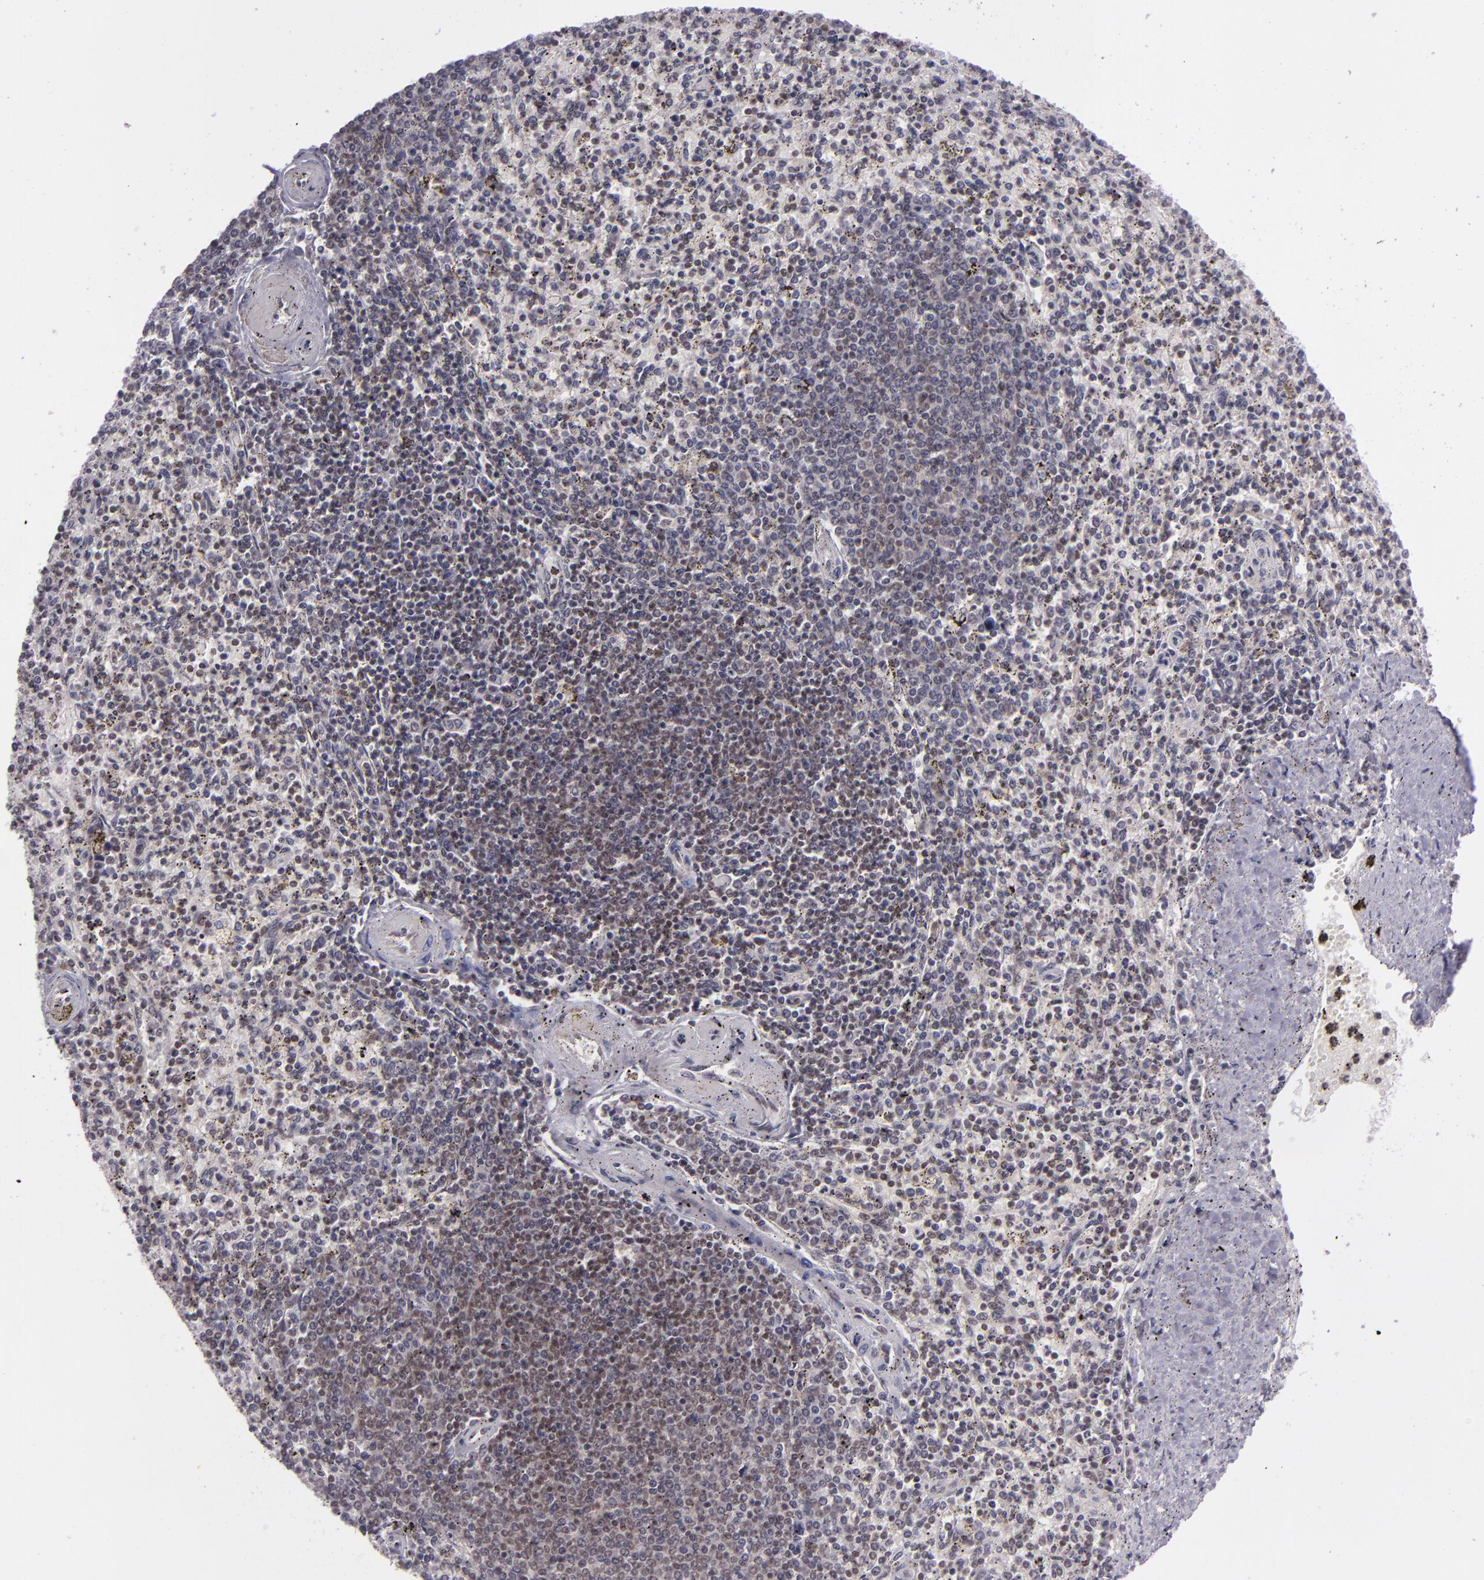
{"staining": {"intensity": "weak", "quantity": "25%-75%", "location": "nuclear"}, "tissue": "spleen", "cell_type": "Cells in red pulp", "image_type": "normal", "snomed": [{"axis": "morphology", "description": "Normal tissue, NOS"}, {"axis": "topography", "description": "Spleen"}], "caption": "Protein expression analysis of benign spleen reveals weak nuclear staining in approximately 25%-75% of cells in red pulp. The protein of interest is stained brown, and the nuclei are stained in blue (DAB (3,3'-diaminobenzidine) IHC with brightfield microscopy, high magnification).", "gene": "ZFX", "patient": {"sex": "male", "age": 72}}